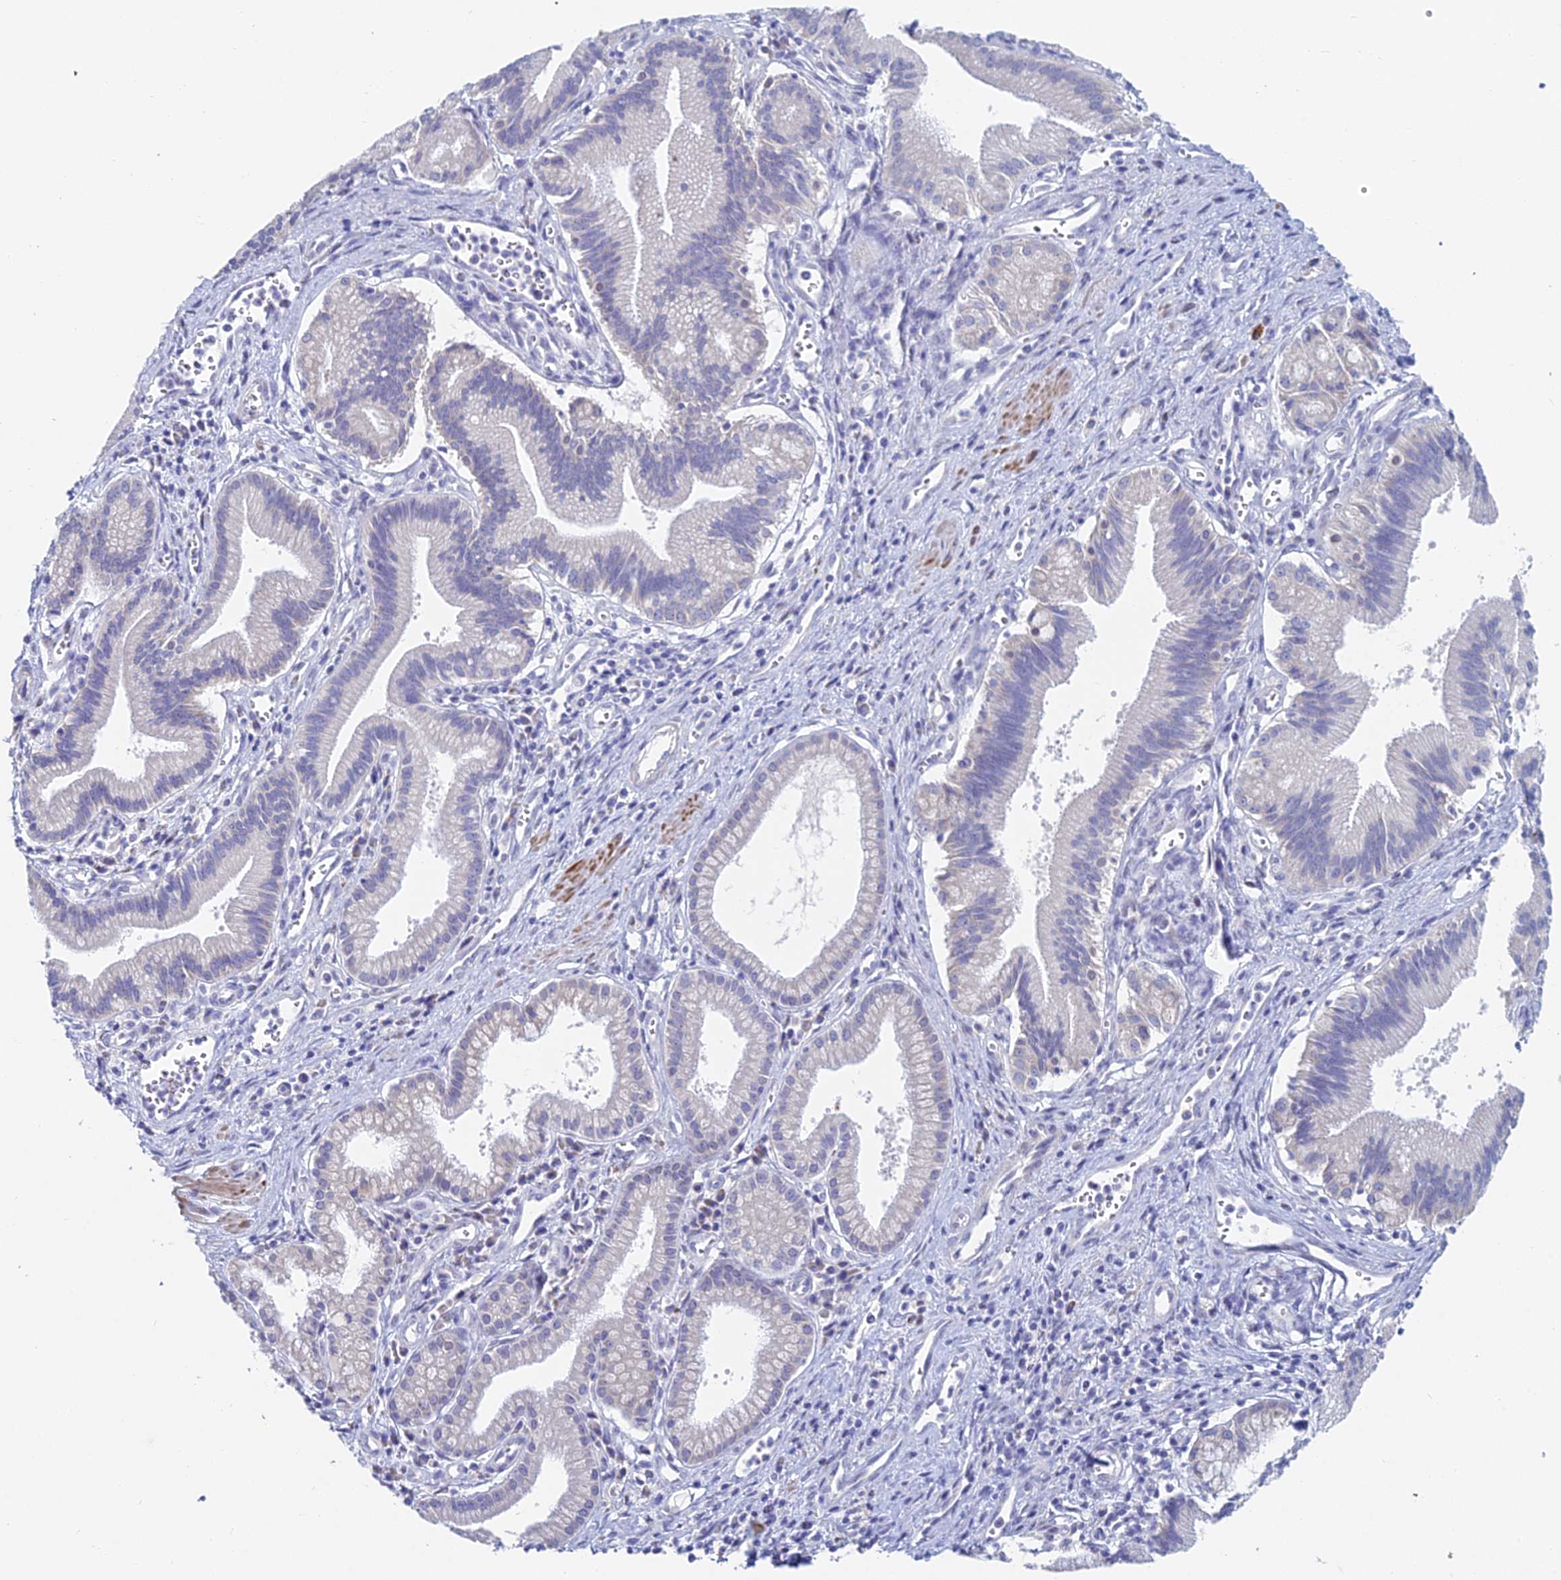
{"staining": {"intensity": "negative", "quantity": "none", "location": "none"}, "tissue": "pancreatic cancer", "cell_type": "Tumor cells", "image_type": "cancer", "snomed": [{"axis": "morphology", "description": "Adenocarcinoma, NOS"}, {"axis": "topography", "description": "Pancreas"}], "caption": "High magnification brightfield microscopy of pancreatic cancer (adenocarcinoma) stained with DAB (3,3'-diaminobenzidine) (brown) and counterstained with hematoxylin (blue): tumor cells show no significant positivity.", "gene": "ACSM1", "patient": {"sex": "male", "age": 78}}